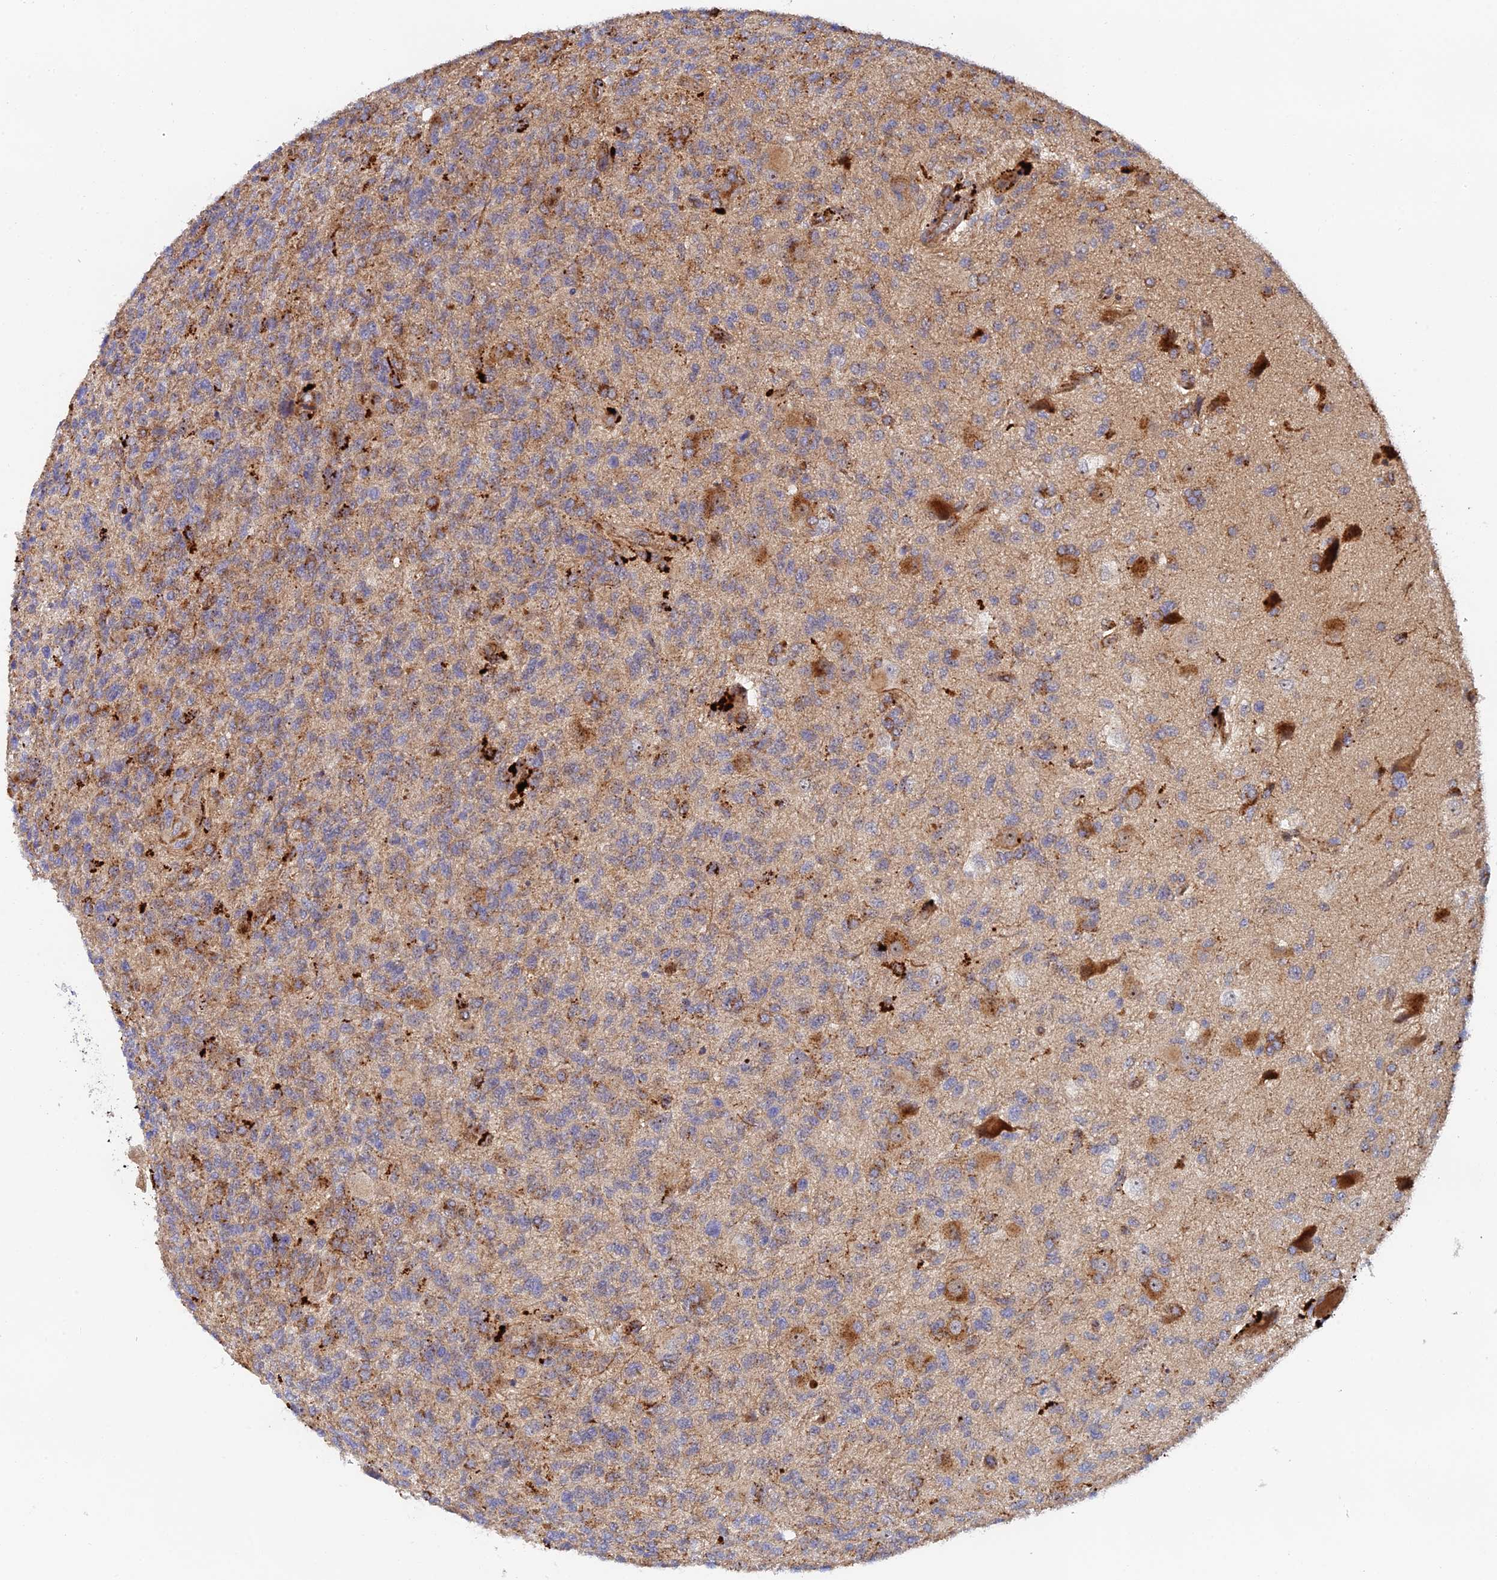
{"staining": {"intensity": "moderate", "quantity": "25%-75%", "location": "cytoplasmic/membranous"}, "tissue": "glioma", "cell_type": "Tumor cells", "image_type": "cancer", "snomed": [{"axis": "morphology", "description": "Glioma, malignant, High grade"}, {"axis": "topography", "description": "Brain"}], "caption": "A brown stain highlights moderate cytoplasmic/membranous staining of a protein in malignant glioma (high-grade) tumor cells.", "gene": "PPP2R3C", "patient": {"sex": "male", "age": 56}}